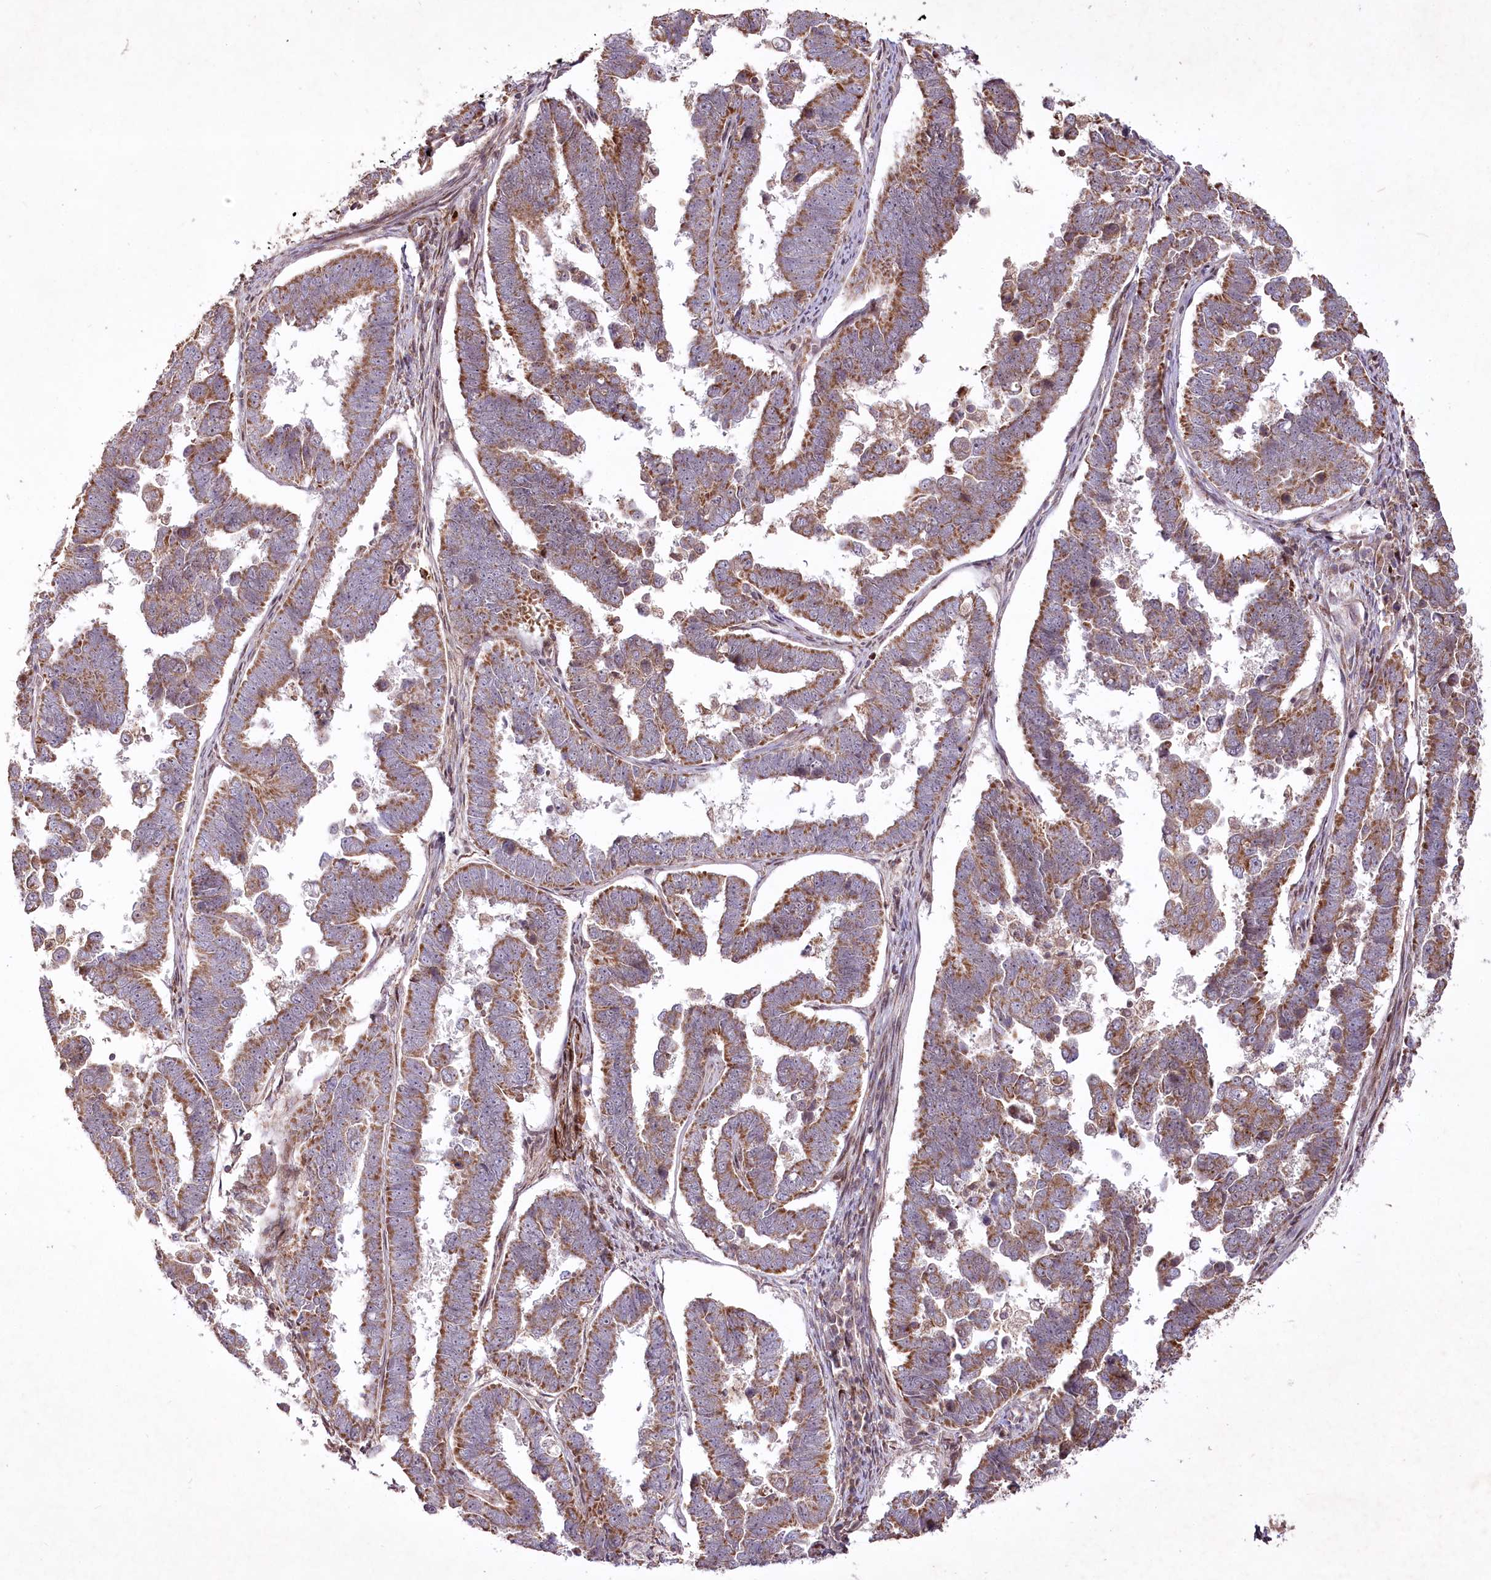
{"staining": {"intensity": "moderate", "quantity": ">75%", "location": "cytoplasmic/membranous"}, "tissue": "endometrial cancer", "cell_type": "Tumor cells", "image_type": "cancer", "snomed": [{"axis": "morphology", "description": "Adenocarcinoma, NOS"}, {"axis": "topography", "description": "Endometrium"}], "caption": "The histopathology image displays immunohistochemical staining of endometrial adenocarcinoma. There is moderate cytoplasmic/membranous positivity is appreciated in about >75% of tumor cells.", "gene": "PSTK", "patient": {"sex": "female", "age": 75}}